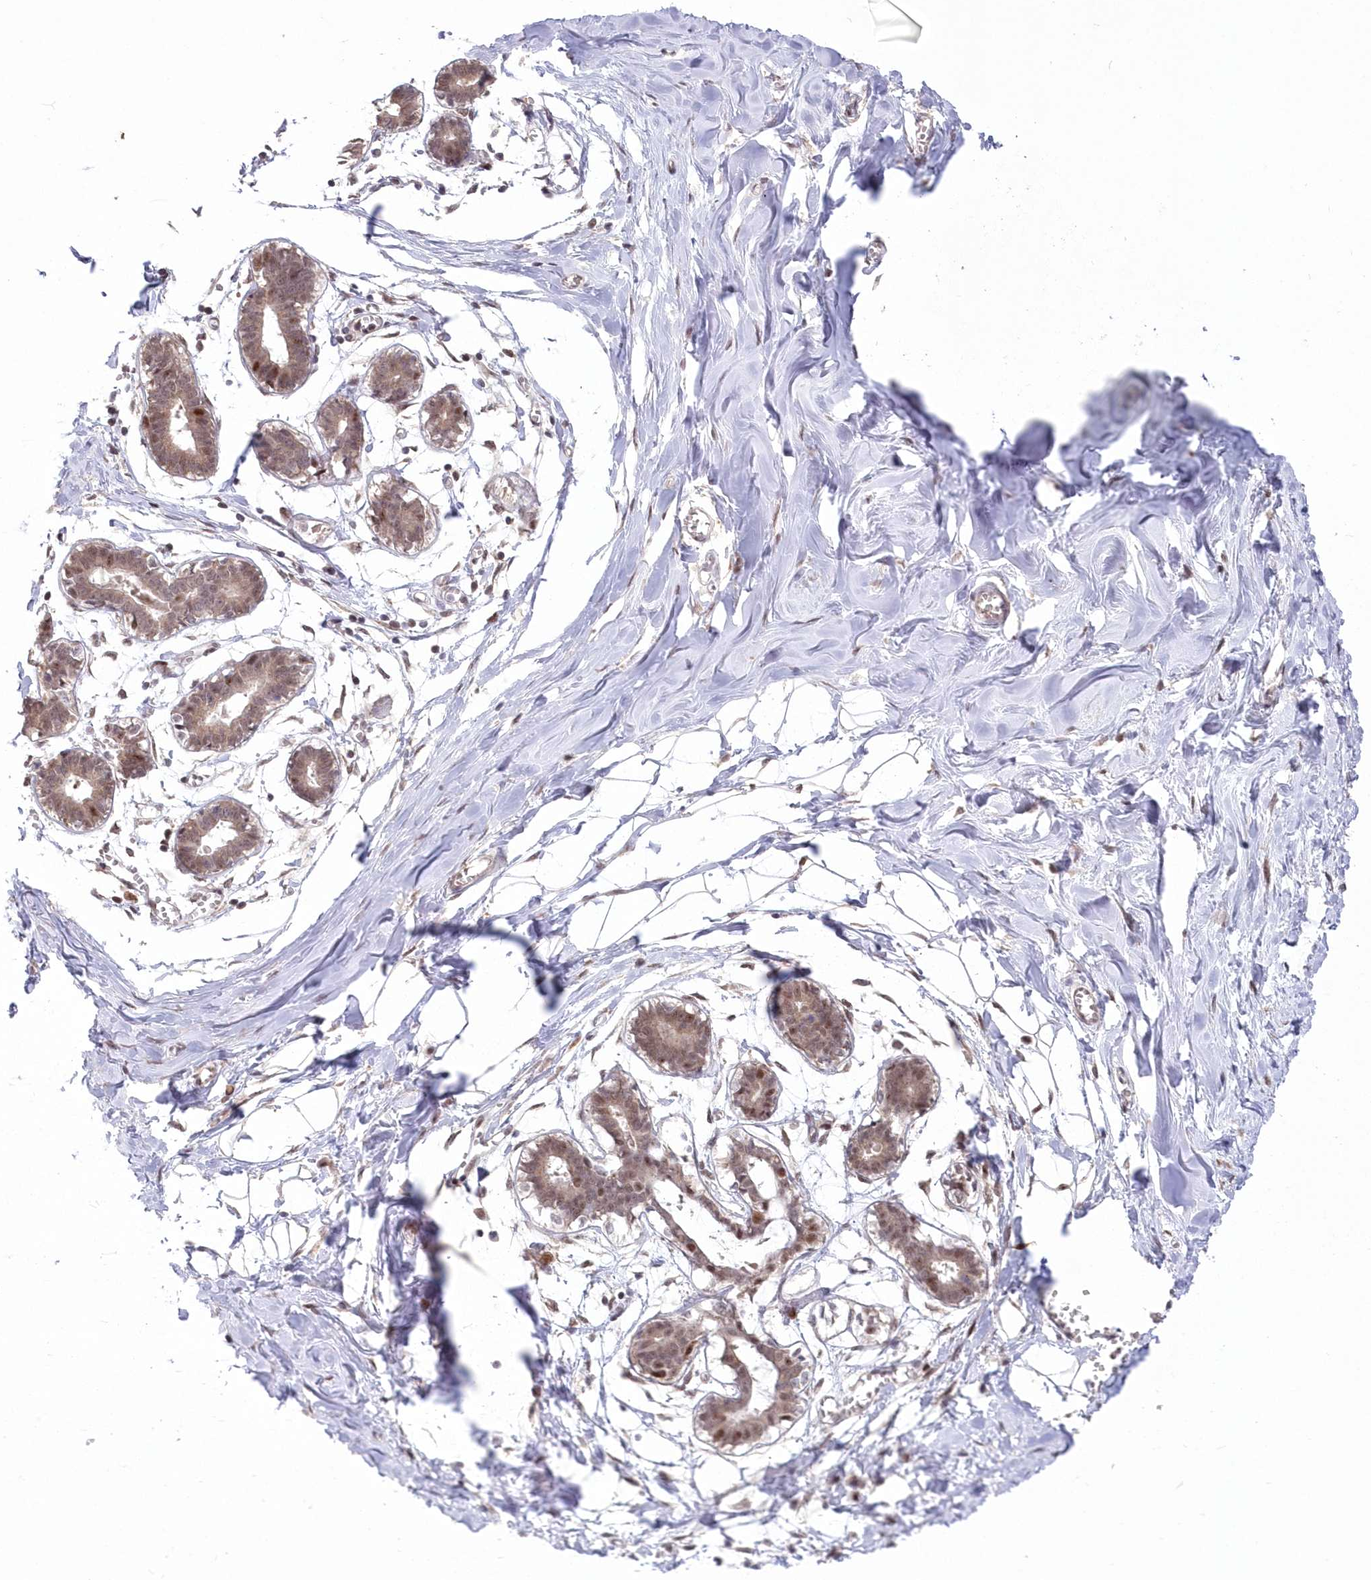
{"staining": {"intensity": "negative", "quantity": "none", "location": "none"}, "tissue": "breast", "cell_type": "Adipocytes", "image_type": "normal", "snomed": [{"axis": "morphology", "description": "Normal tissue, NOS"}, {"axis": "topography", "description": "Breast"}], "caption": "High power microscopy micrograph of an immunohistochemistry (IHC) image of benign breast, revealing no significant staining in adipocytes.", "gene": "WBP1L", "patient": {"sex": "female", "age": 27}}